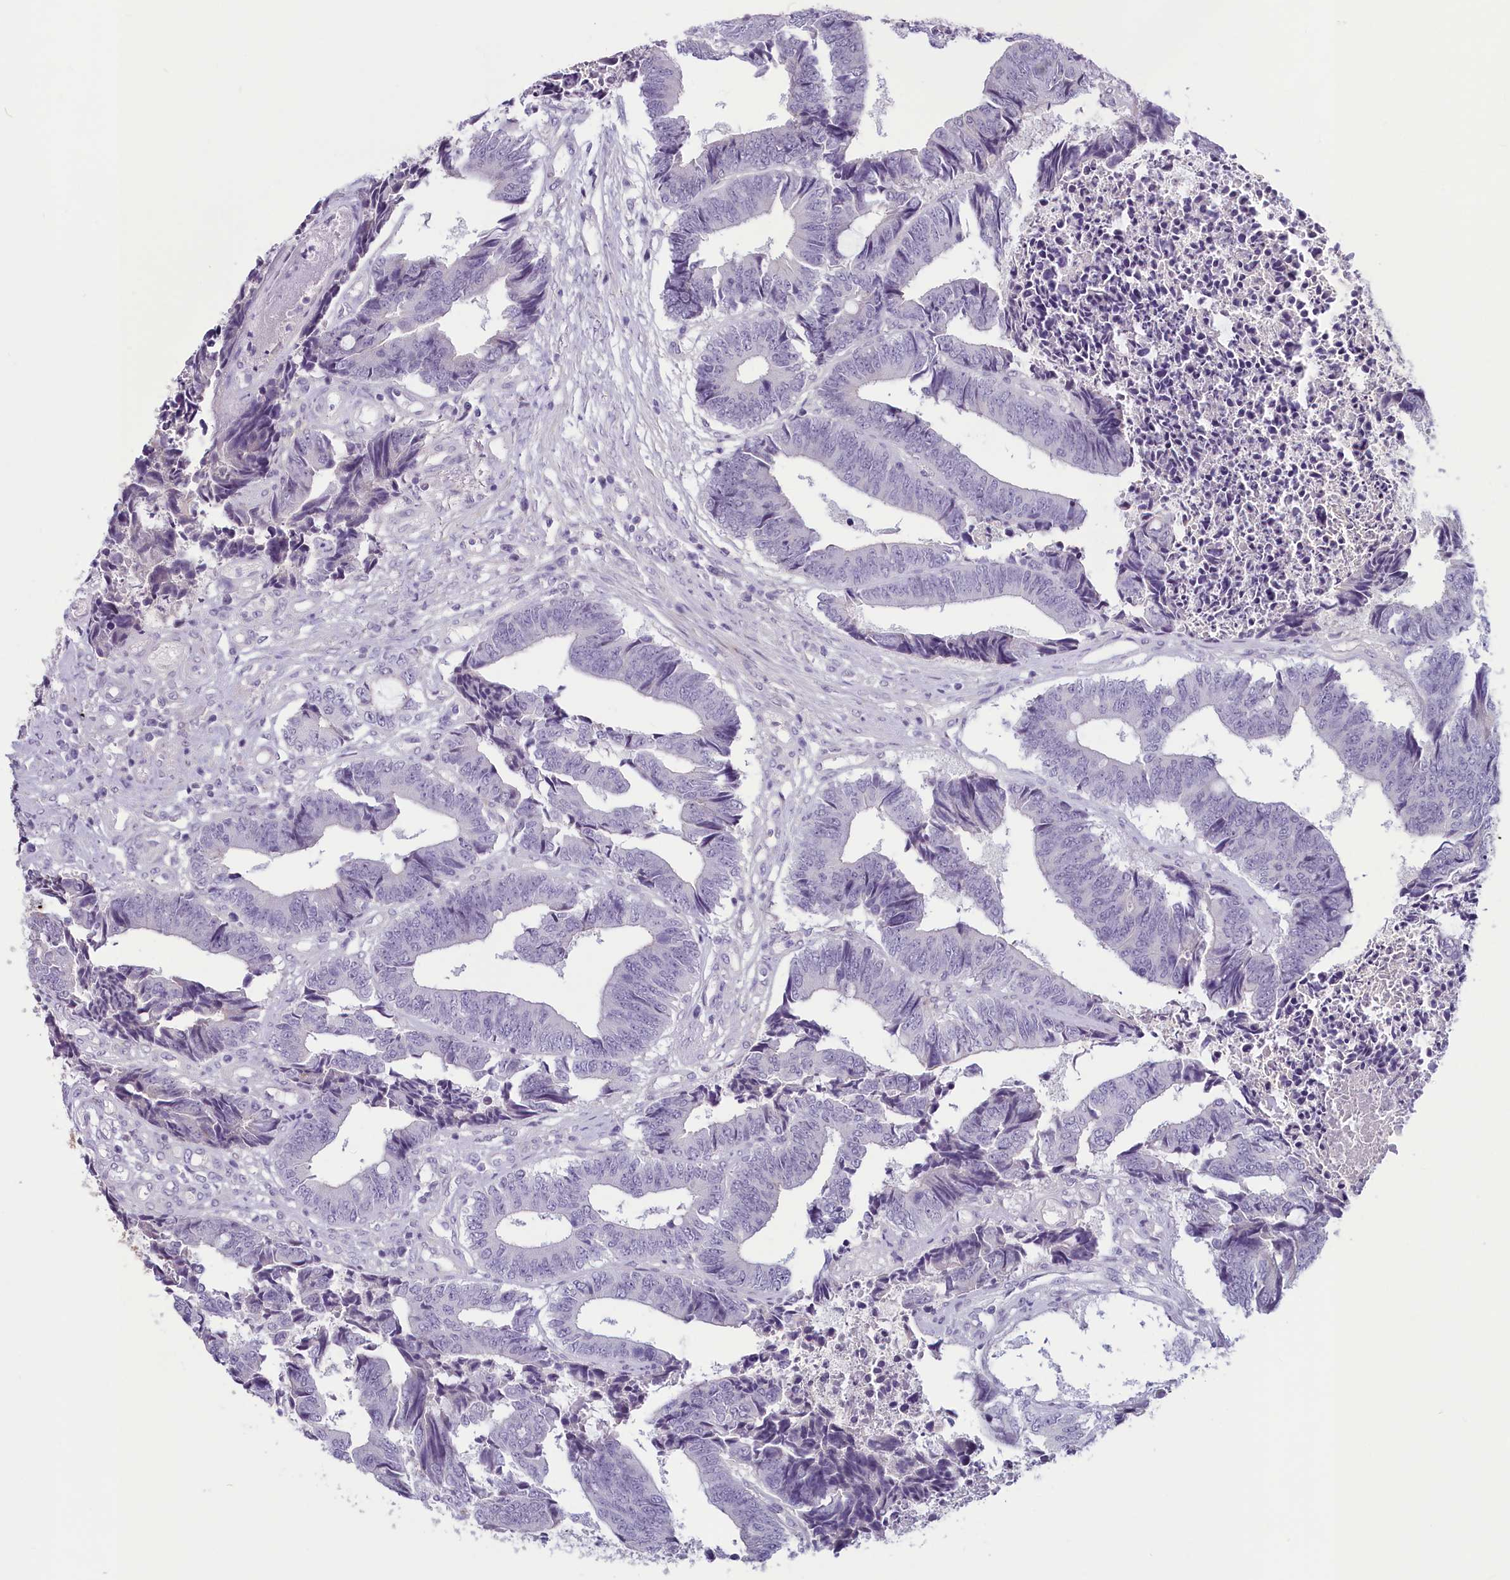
{"staining": {"intensity": "negative", "quantity": "none", "location": "none"}, "tissue": "colorectal cancer", "cell_type": "Tumor cells", "image_type": "cancer", "snomed": [{"axis": "morphology", "description": "Adenocarcinoma, NOS"}, {"axis": "topography", "description": "Rectum"}], "caption": "Tumor cells are negative for brown protein staining in colorectal cancer. The staining is performed using DAB (3,3'-diaminobenzidine) brown chromogen with nuclei counter-stained in using hematoxylin.", "gene": "PROCR", "patient": {"sex": "male", "age": 84}}